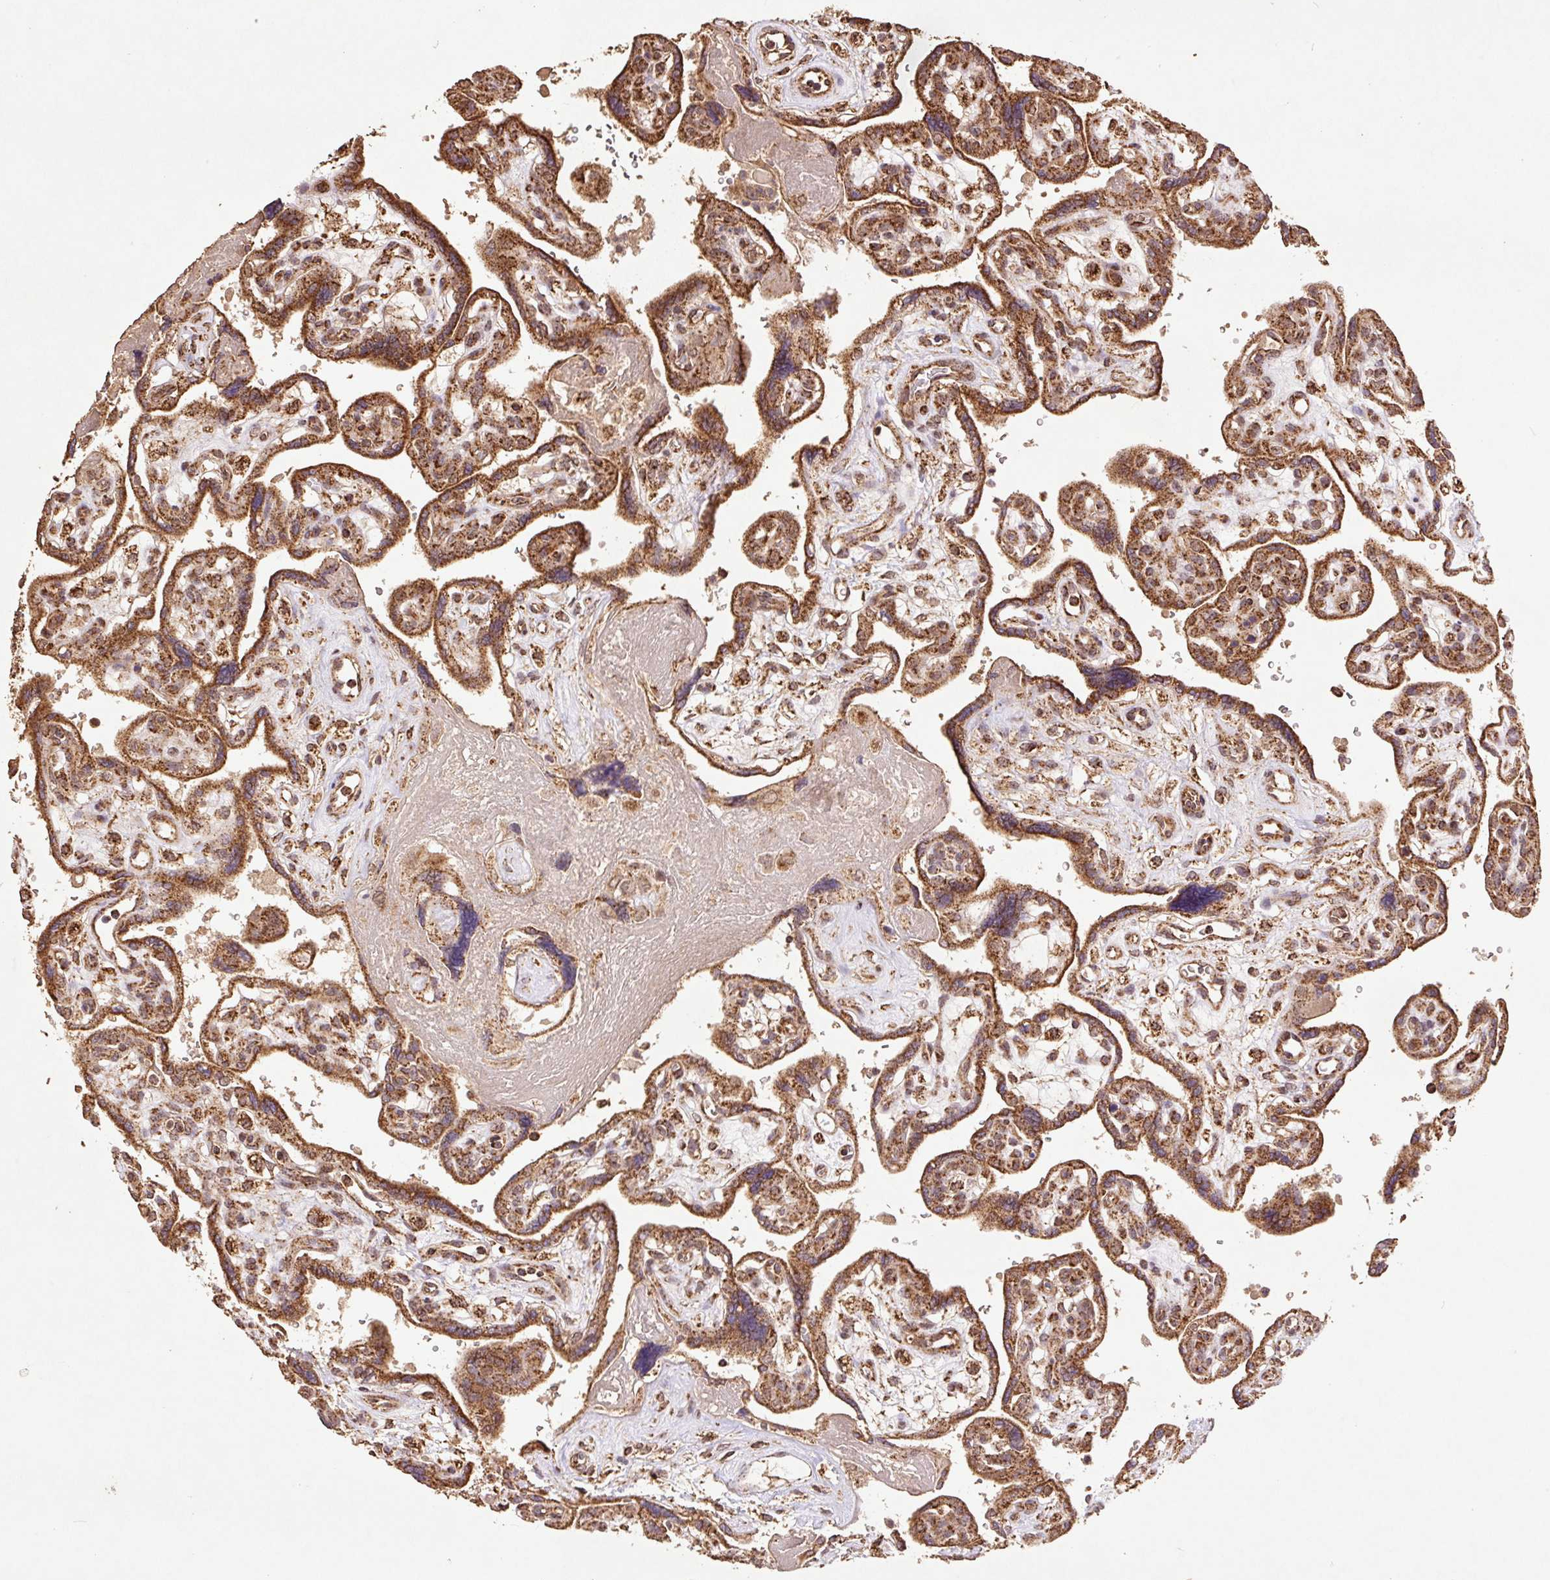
{"staining": {"intensity": "moderate", "quantity": ">75%", "location": "cytoplasmic/membranous"}, "tissue": "placenta", "cell_type": "Trophoblastic cells", "image_type": "normal", "snomed": [{"axis": "morphology", "description": "Normal tissue, NOS"}, {"axis": "topography", "description": "Placenta"}], "caption": "Trophoblastic cells reveal medium levels of moderate cytoplasmic/membranous staining in approximately >75% of cells in normal placenta.", "gene": "ATP5F1A", "patient": {"sex": "female", "age": 39}}